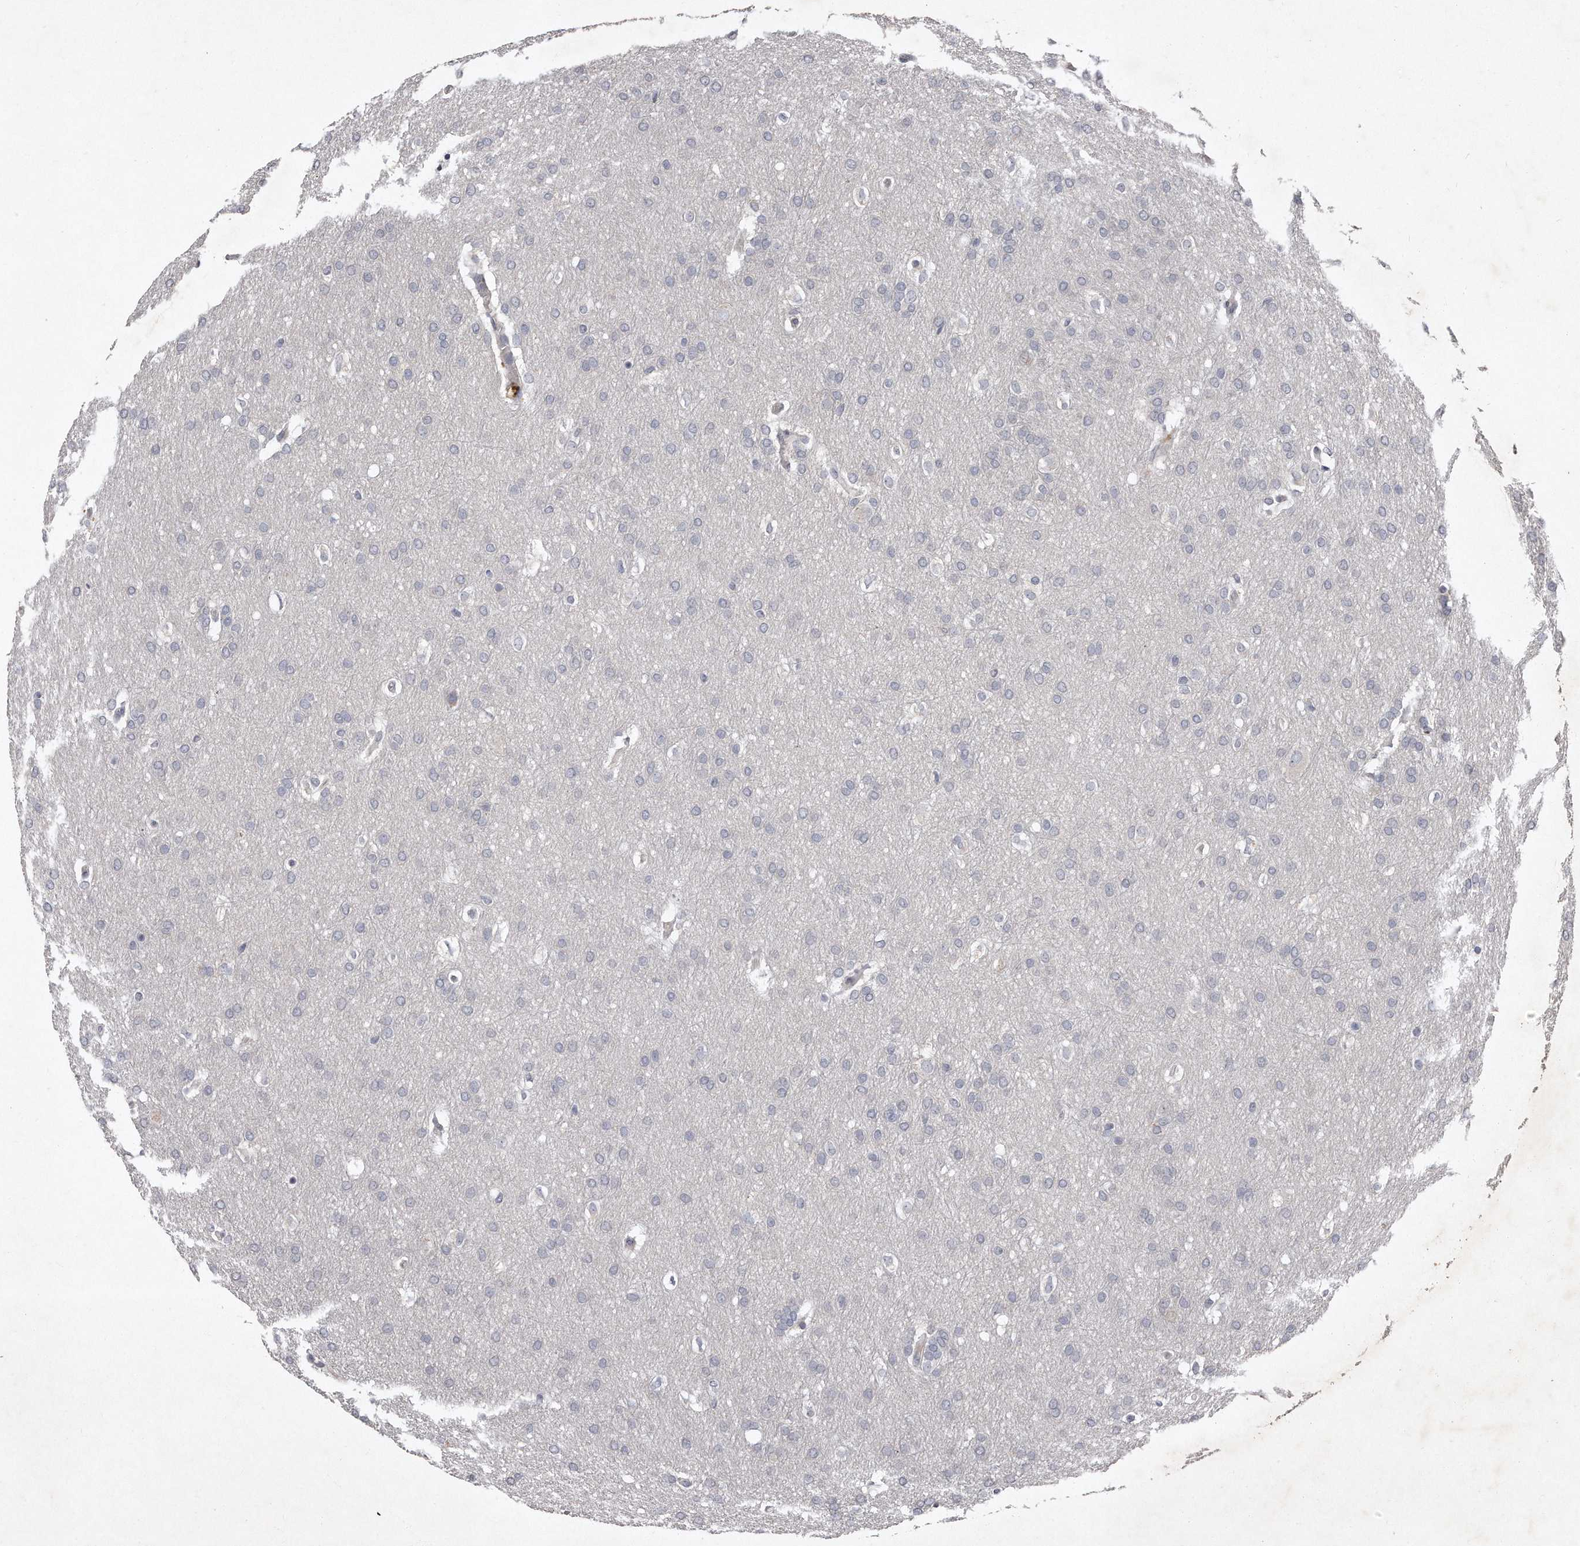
{"staining": {"intensity": "negative", "quantity": "none", "location": "none"}, "tissue": "glioma", "cell_type": "Tumor cells", "image_type": "cancer", "snomed": [{"axis": "morphology", "description": "Glioma, malignant, Low grade"}, {"axis": "topography", "description": "Brain"}], "caption": "Tumor cells are negative for protein expression in human glioma. (DAB (3,3'-diaminobenzidine) IHC visualized using brightfield microscopy, high magnification).", "gene": "TECR", "patient": {"sex": "female", "age": 37}}